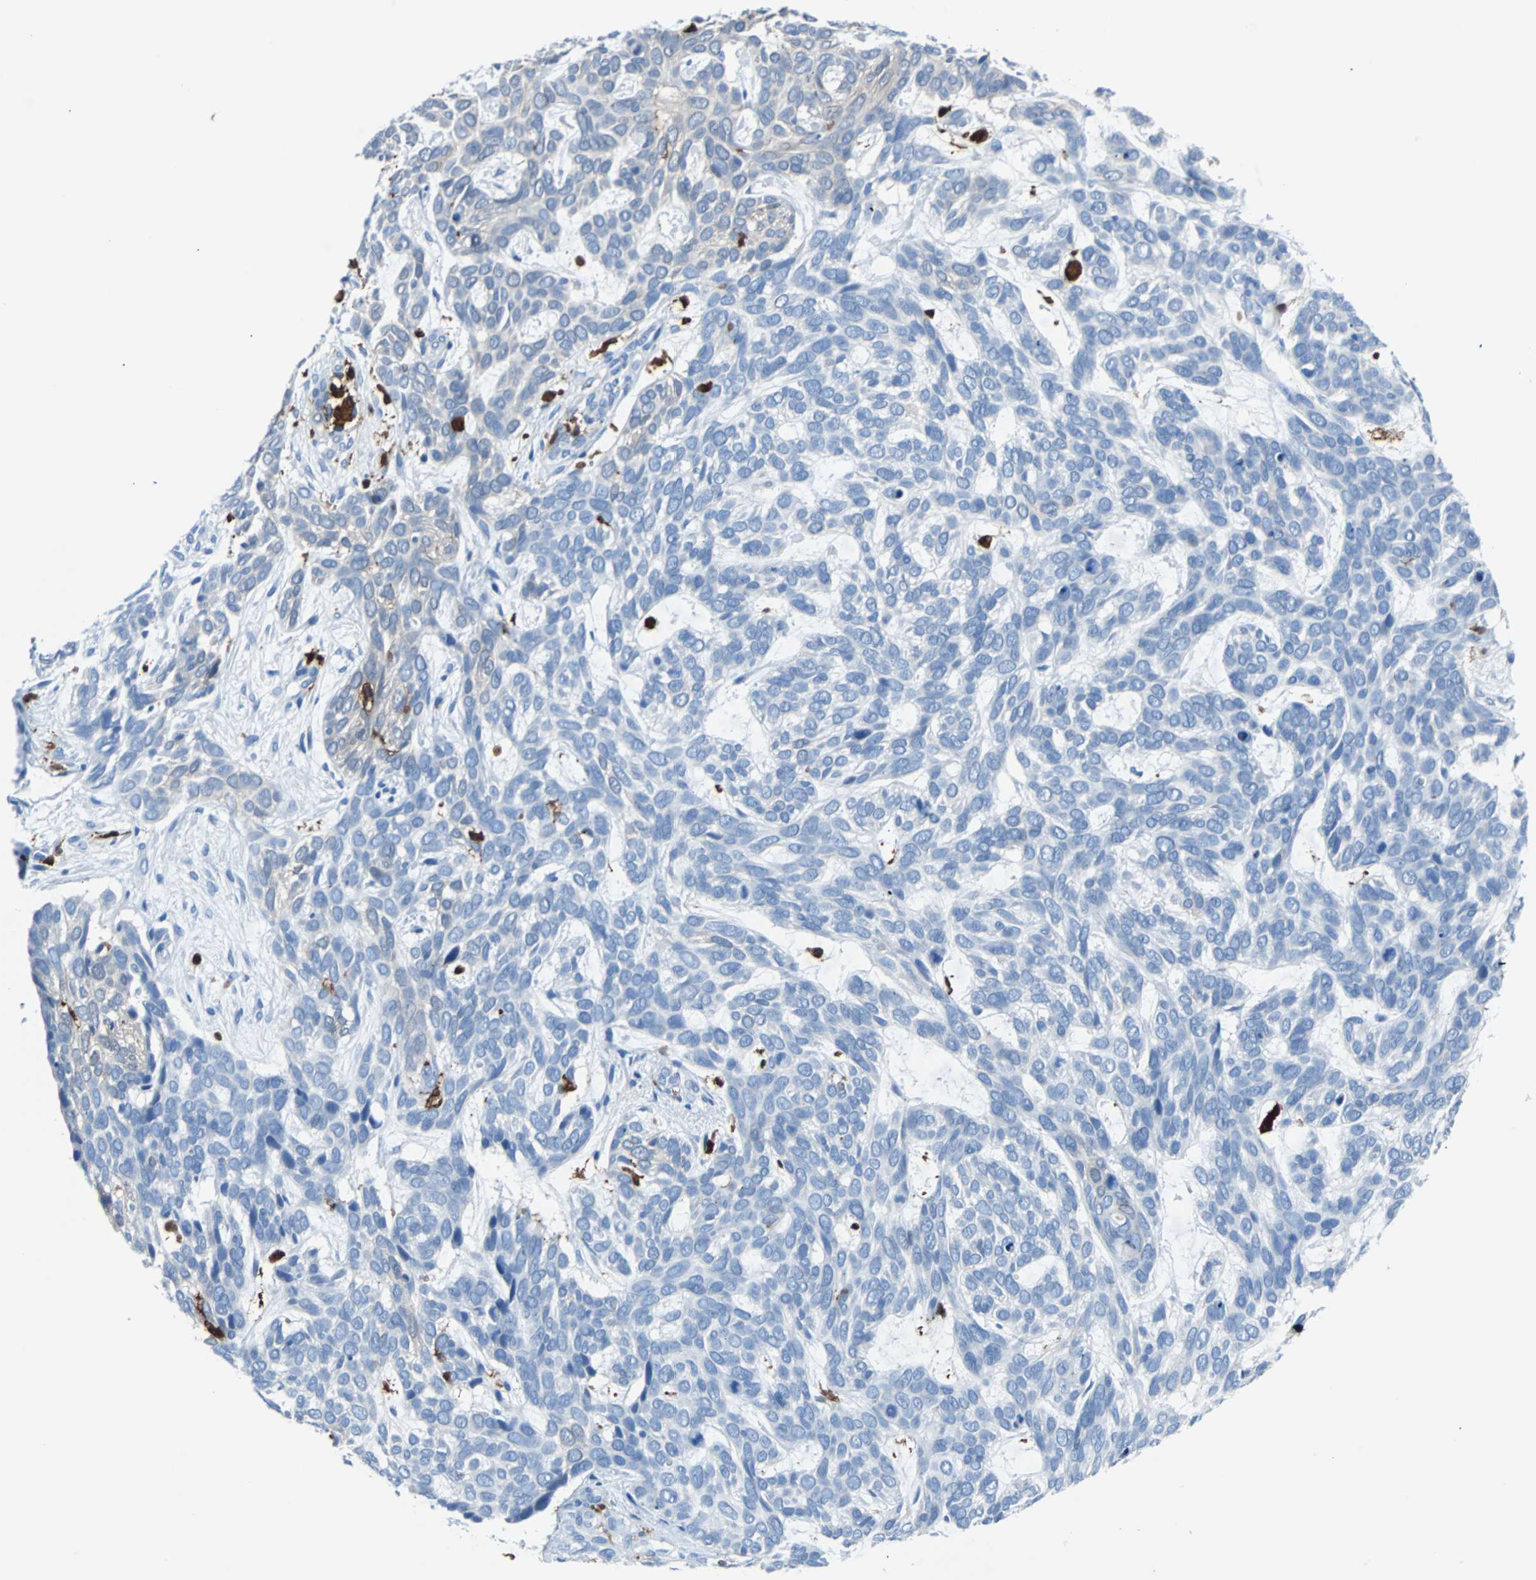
{"staining": {"intensity": "negative", "quantity": "none", "location": "none"}, "tissue": "skin cancer", "cell_type": "Tumor cells", "image_type": "cancer", "snomed": [{"axis": "morphology", "description": "Basal cell carcinoma"}, {"axis": "topography", "description": "Skin"}], "caption": "Immunohistochemistry of human skin basal cell carcinoma exhibits no positivity in tumor cells.", "gene": "SYK", "patient": {"sex": "male", "age": 87}}